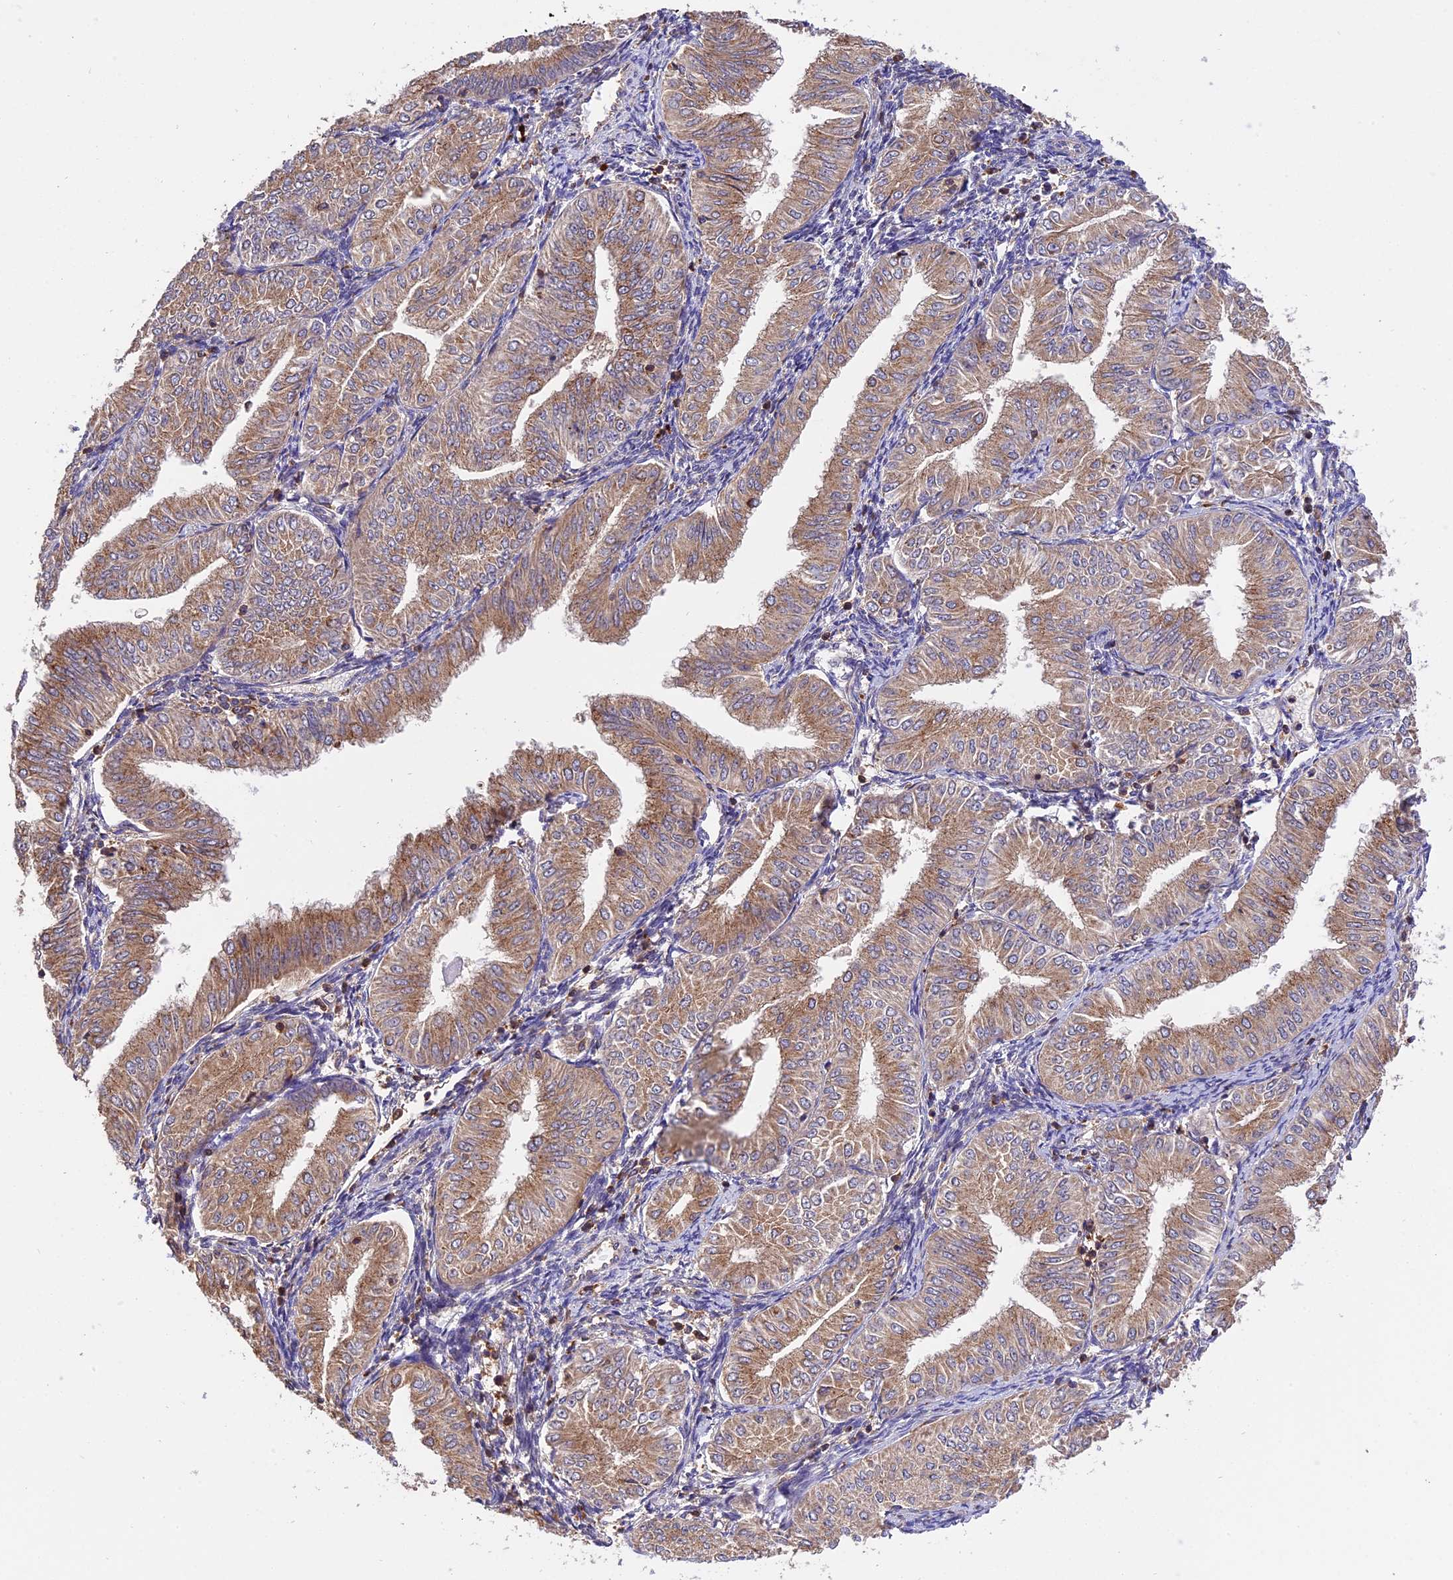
{"staining": {"intensity": "moderate", "quantity": "25%-75%", "location": "cytoplasmic/membranous"}, "tissue": "endometrial cancer", "cell_type": "Tumor cells", "image_type": "cancer", "snomed": [{"axis": "morphology", "description": "Normal tissue, NOS"}, {"axis": "morphology", "description": "Adenocarcinoma, NOS"}, {"axis": "topography", "description": "Endometrium"}], "caption": "A brown stain labels moderate cytoplasmic/membranous positivity of a protein in endometrial cancer (adenocarcinoma) tumor cells.", "gene": "PEX3", "patient": {"sex": "female", "age": 53}}